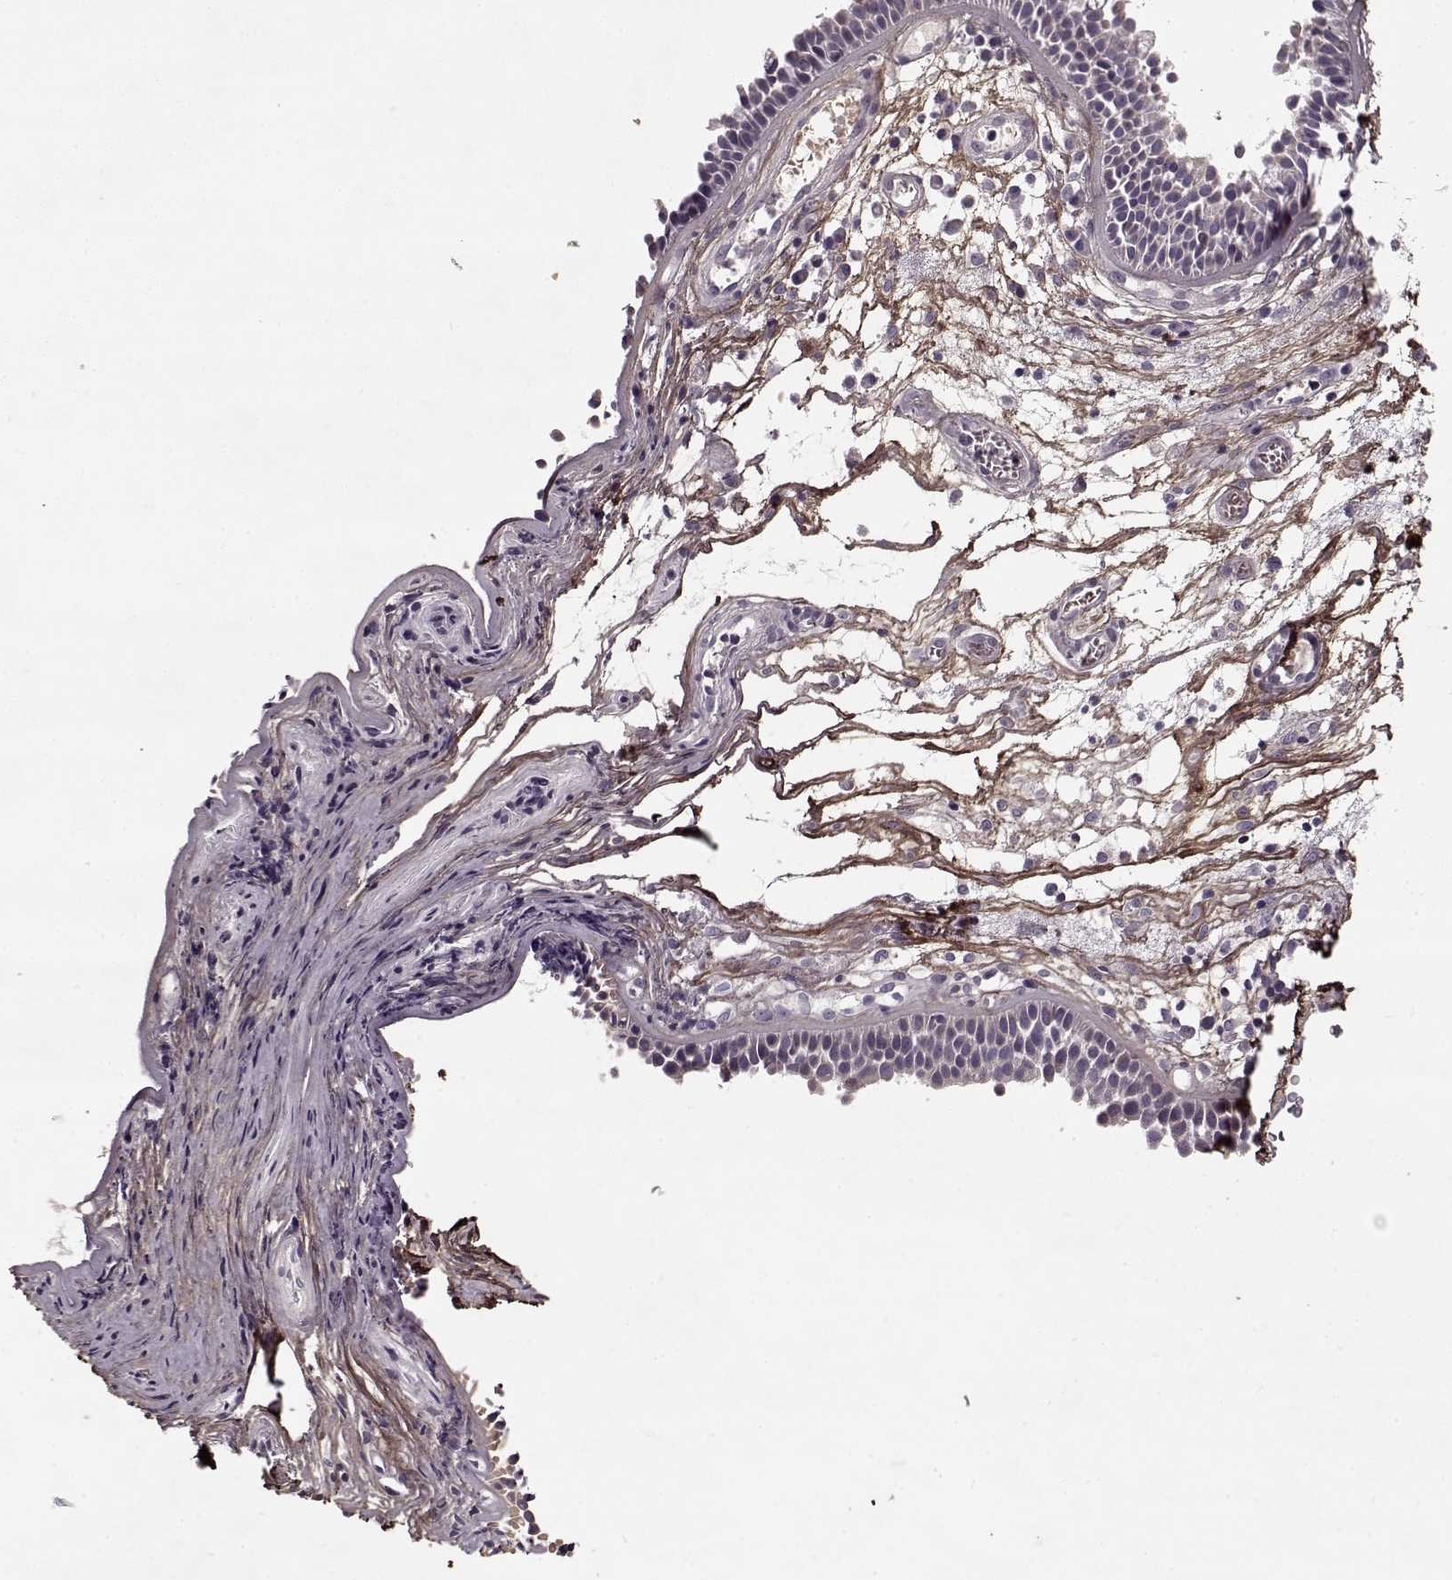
{"staining": {"intensity": "negative", "quantity": "none", "location": "none"}, "tissue": "nasopharynx", "cell_type": "Respiratory epithelial cells", "image_type": "normal", "snomed": [{"axis": "morphology", "description": "Normal tissue, NOS"}, {"axis": "topography", "description": "Nasopharynx"}], "caption": "Immunohistochemical staining of benign nasopharynx displays no significant staining in respiratory epithelial cells.", "gene": "LUM", "patient": {"sex": "male", "age": 31}}